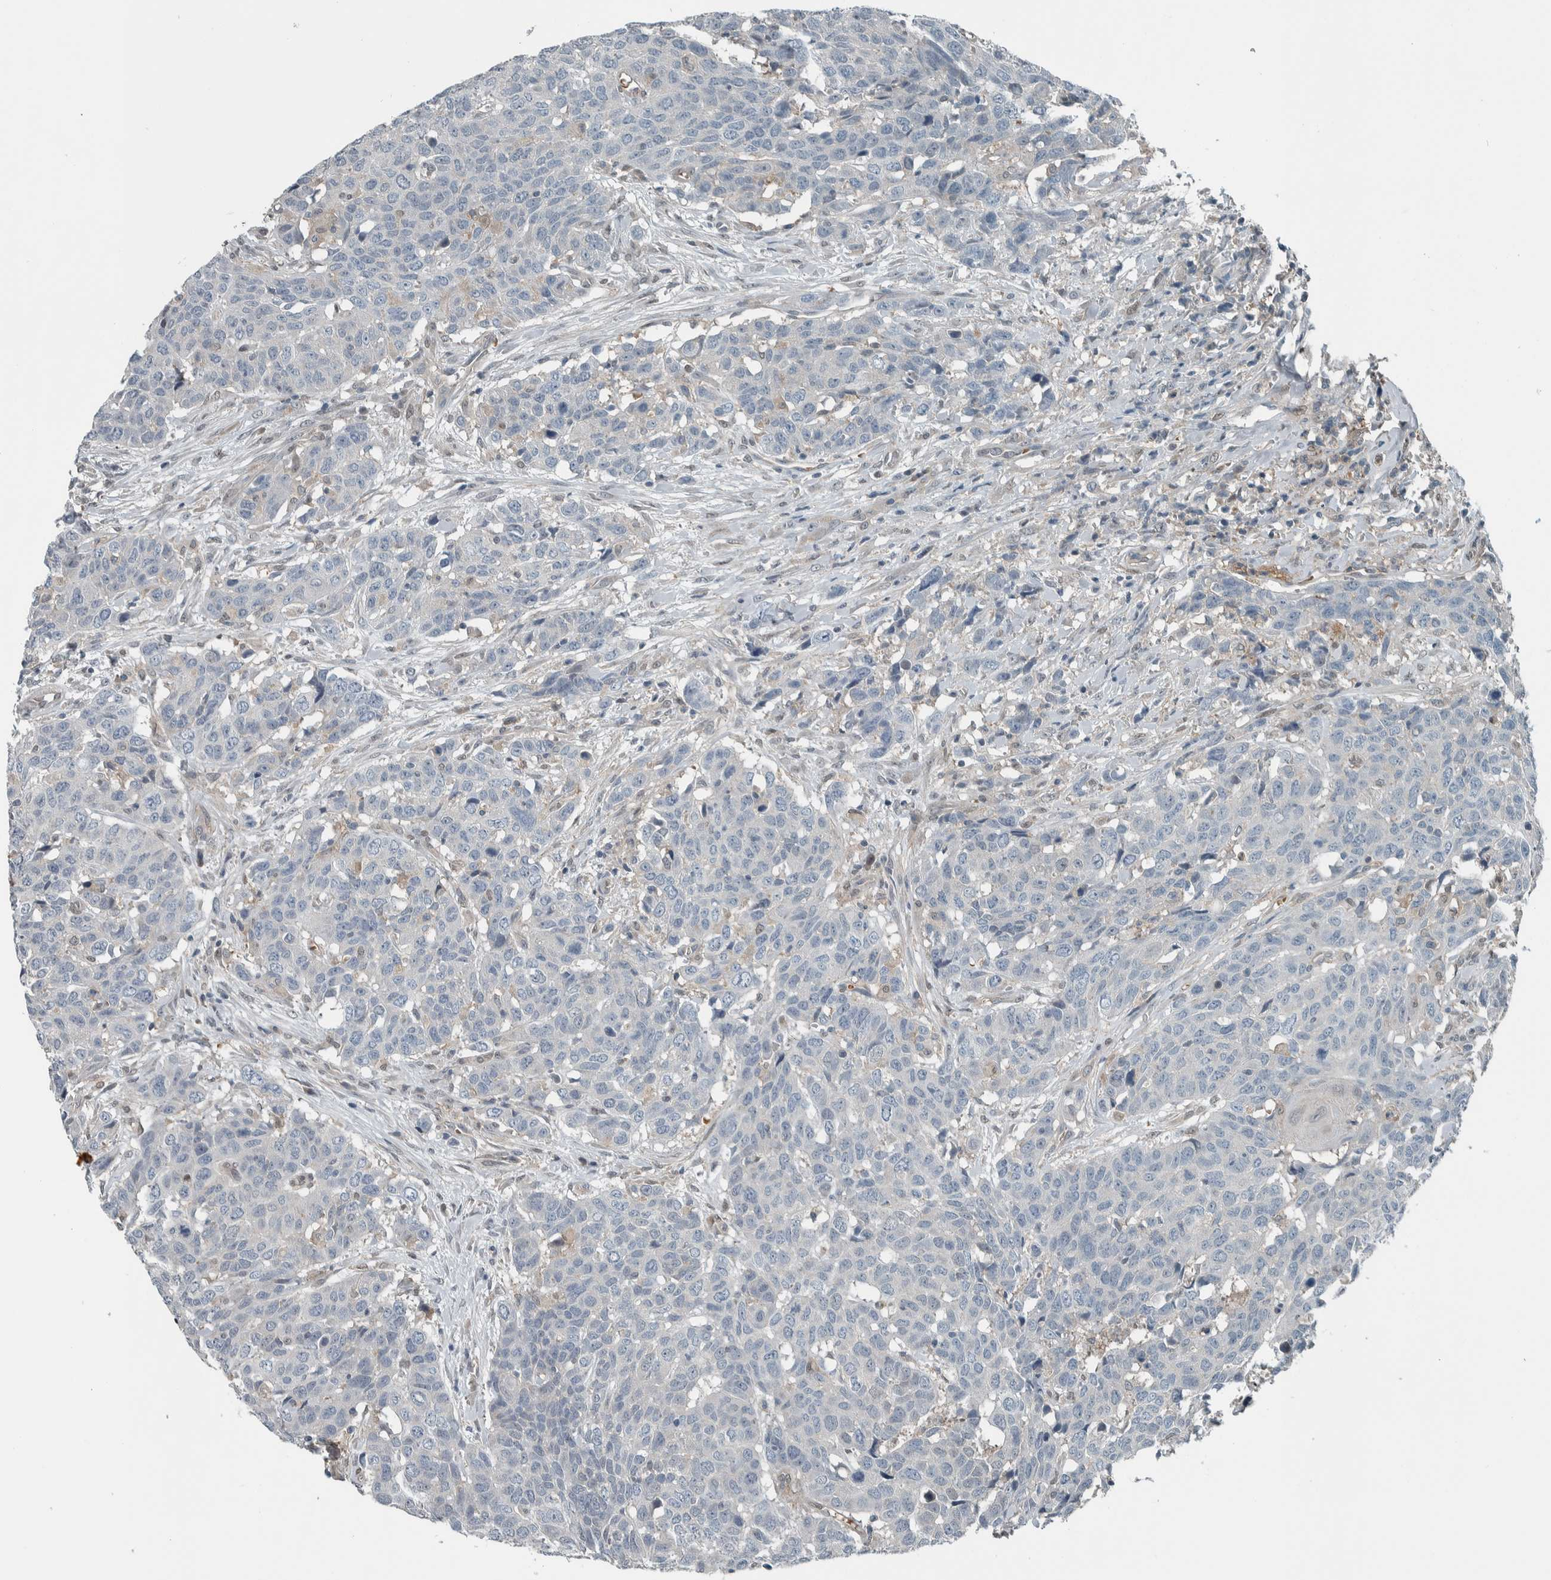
{"staining": {"intensity": "negative", "quantity": "none", "location": "none"}, "tissue": "head and neck cancer", "cell_type": "Tumor cells", "image_type": "cancer", "snomed": [{"axis": "morphology", "description": "Squamous cell carcinoma, NOS"}, {"axis": "topography", "description": "Head-Neck"}], "caption": "Immunohistochemical staining of human head and neck squamous cell carcinoma reveals no significant expression in tumor cells.", "gene": "ALAD", "patient": {"sex": "male", "age": 66}}